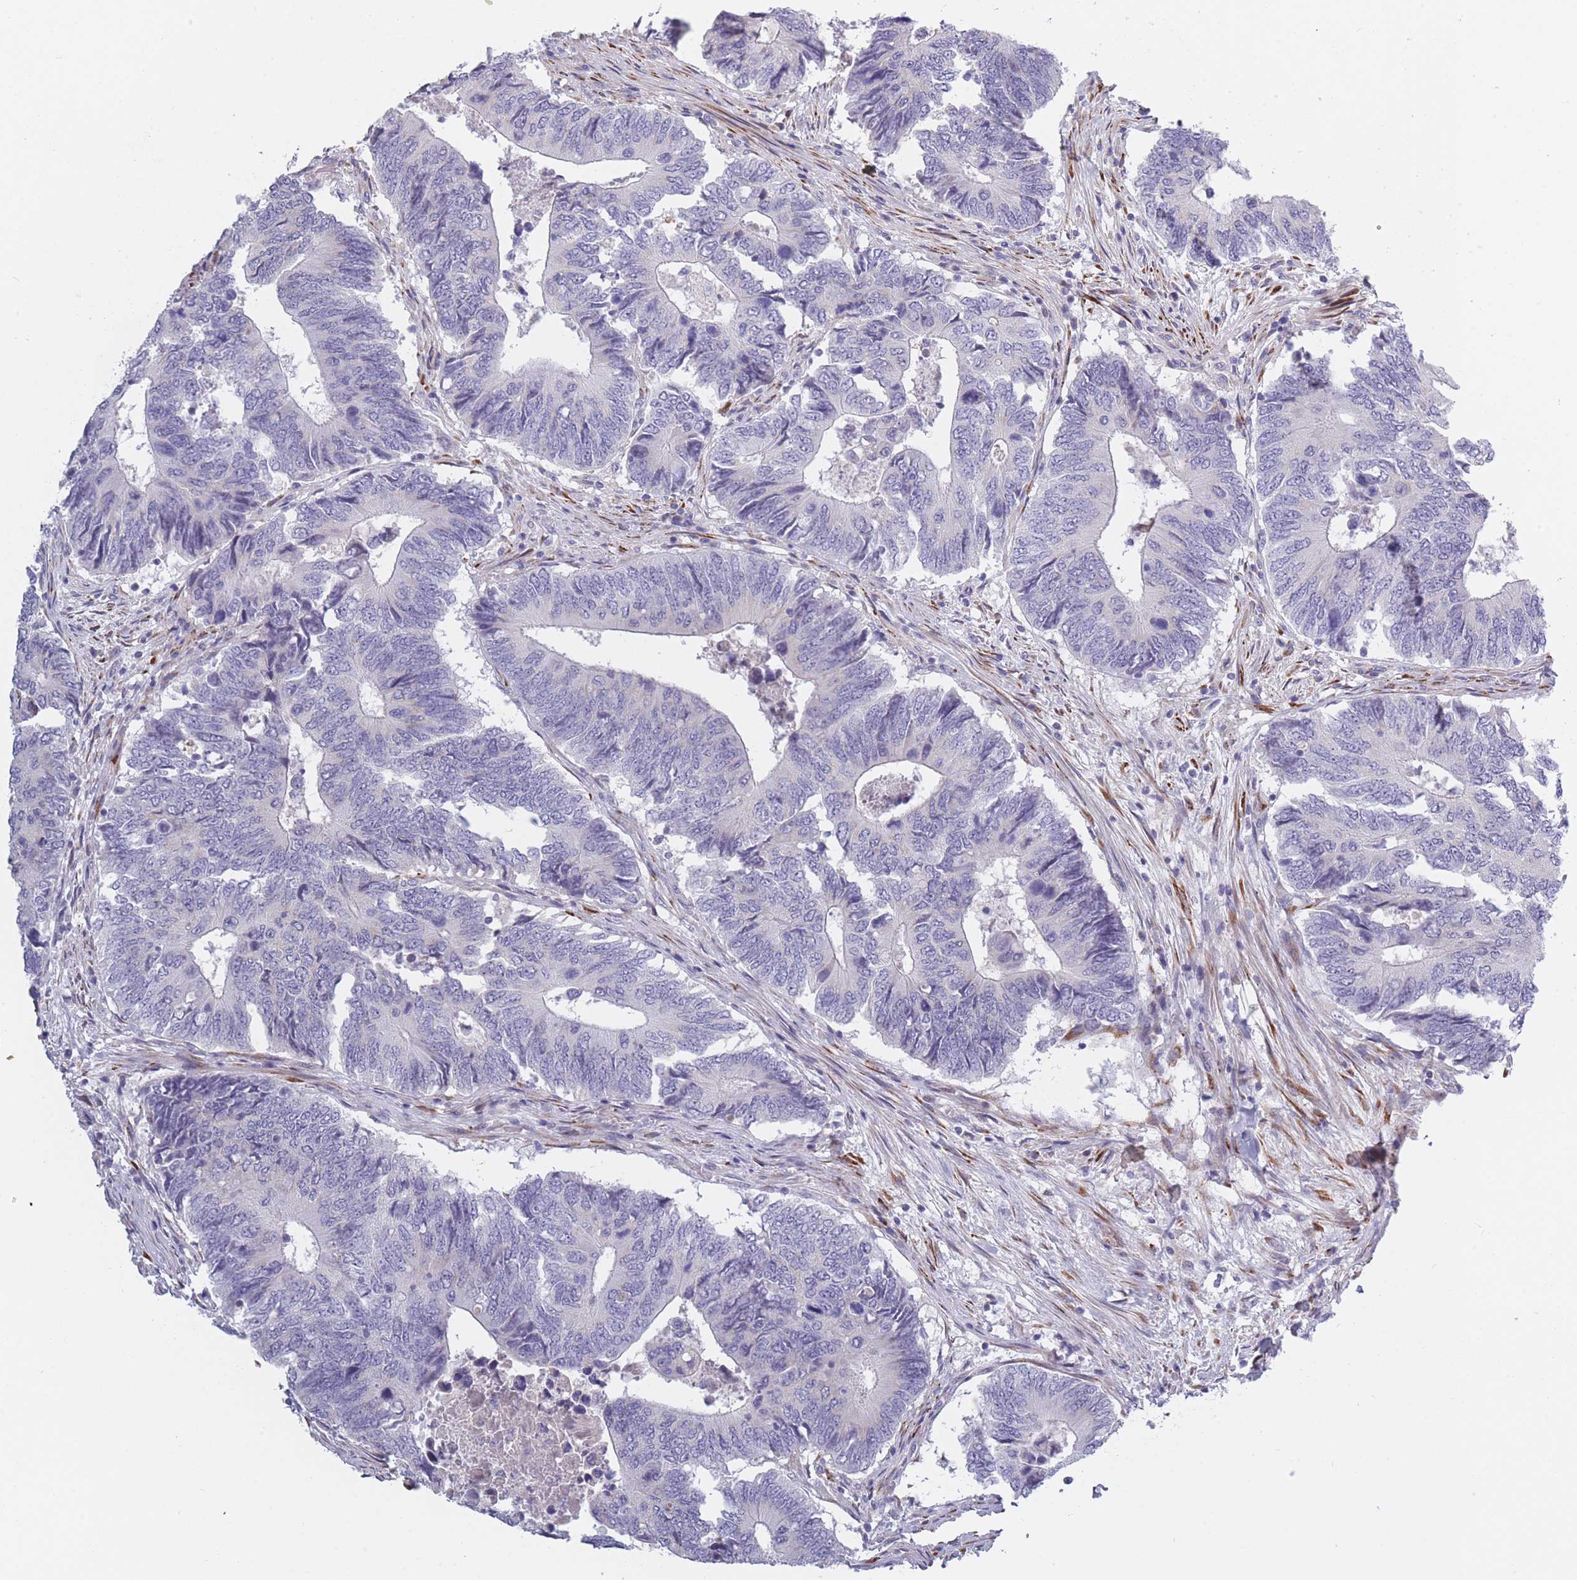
{"staining": {"intensity": "negative", "quantity": "none", "location": "none"}, "tissue": "colorectal cancer", "cell_type": "Tumor cells", "image_type": "cancer", "snomed": [{"axis": "morphology", "description": "Adenocarcinoma, NOS"}, {"axis": "topography", "description": "Colon"}], "caption": "Tumor cells show no significant protein staining in colorectal cancer (adenocarcinoma).", "gene": "CCNQ", "patient": {"sex": "male", "age": 87}}